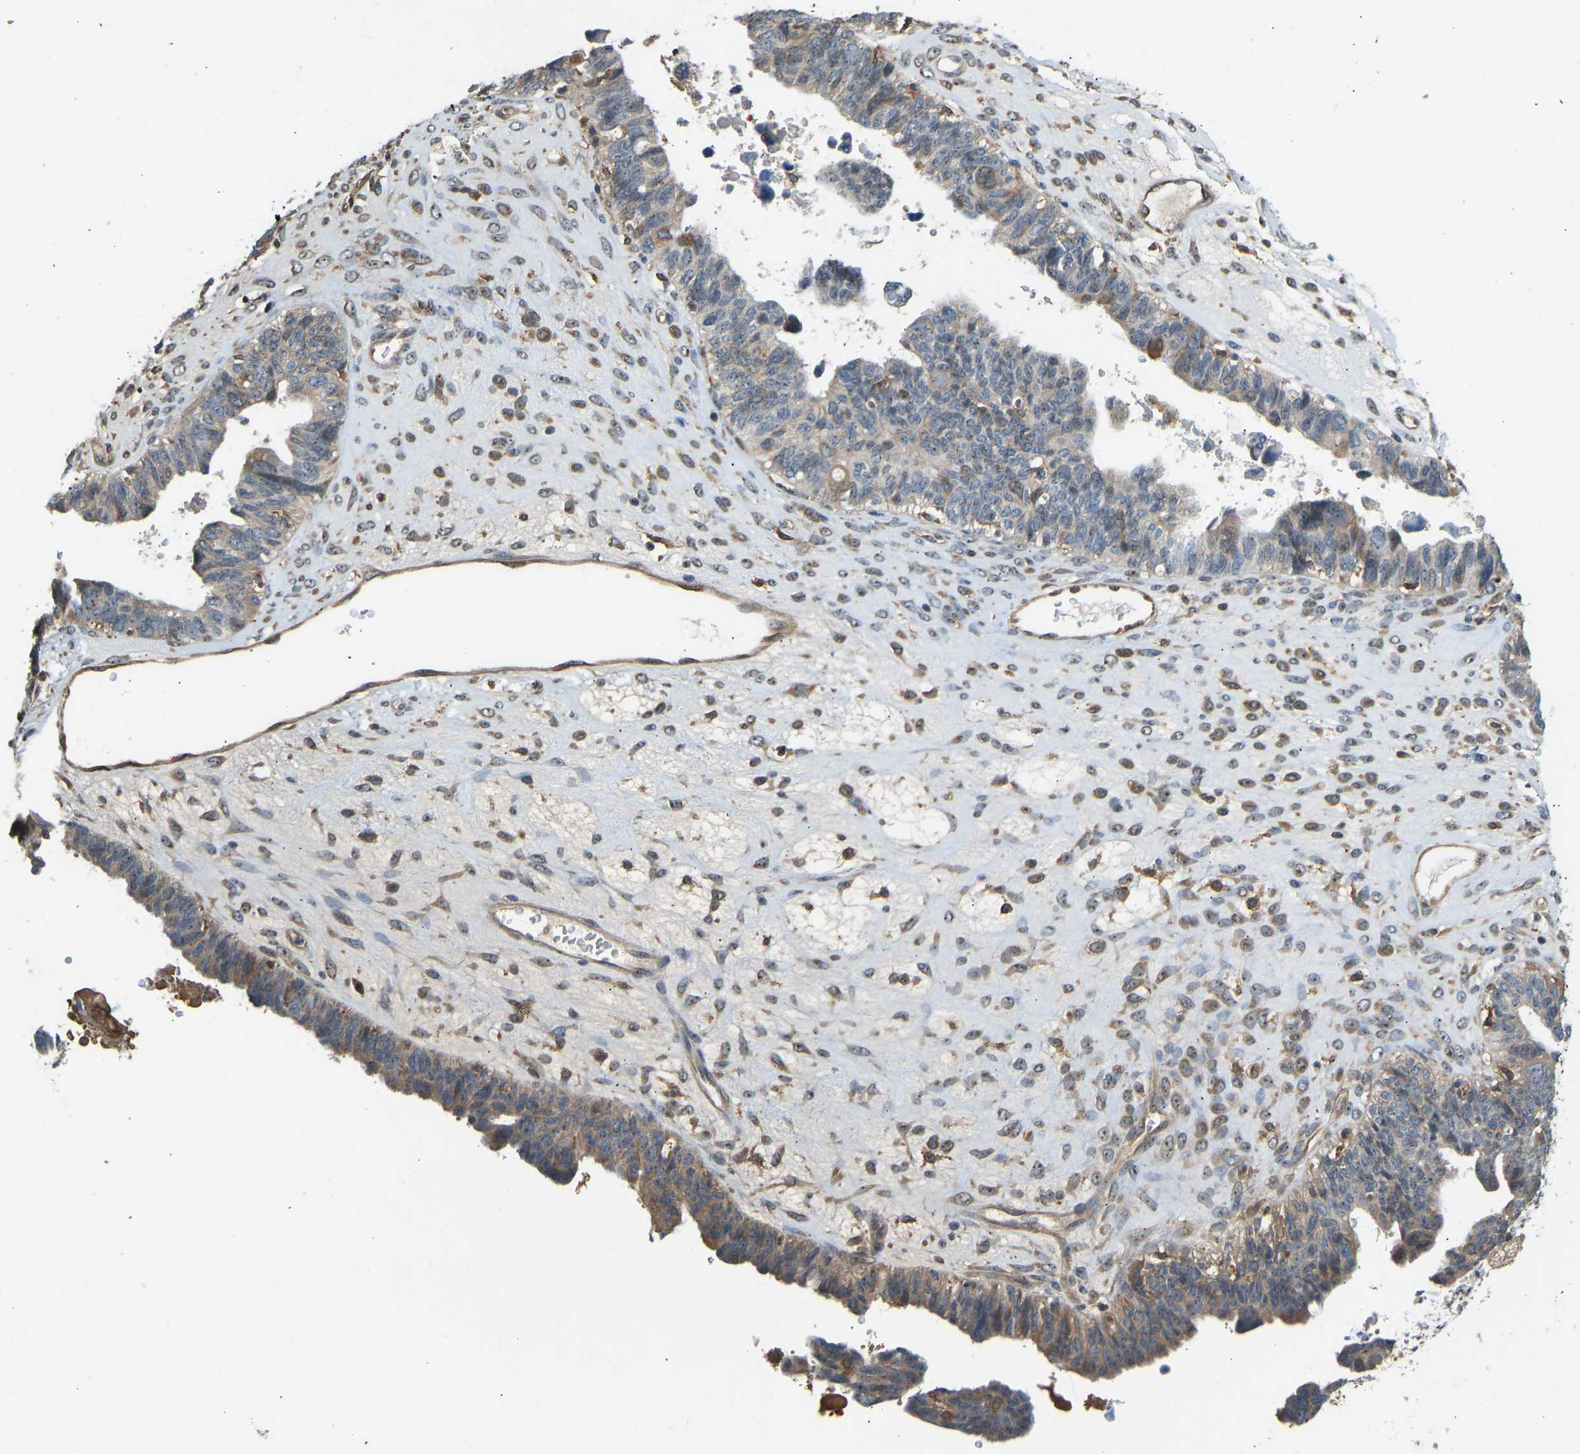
{"staining": {"intensity": "moderate", "quantity": "25%-75%", "location": "cytoplasmic/membranous,nuclear"}, "tissue": "ovarian cancer", "cell_type": "Tumor cells", "image_type": "cancer", "snomed": [{"axis": "morphology", "description": "Cystadenocarcinoma, serous, NOS"}, {"axis": "topography", "description": "Ovary"}], "caption": "This is a histology image of immunohistochemistry staining of ovarian serous cystadenocarcinoma, which shows moderate expression in the cytoplasmic/membranous and nuclear of tumor cells.", "gene": "OS9", "patient": {"sex": "female", "age": 79}}